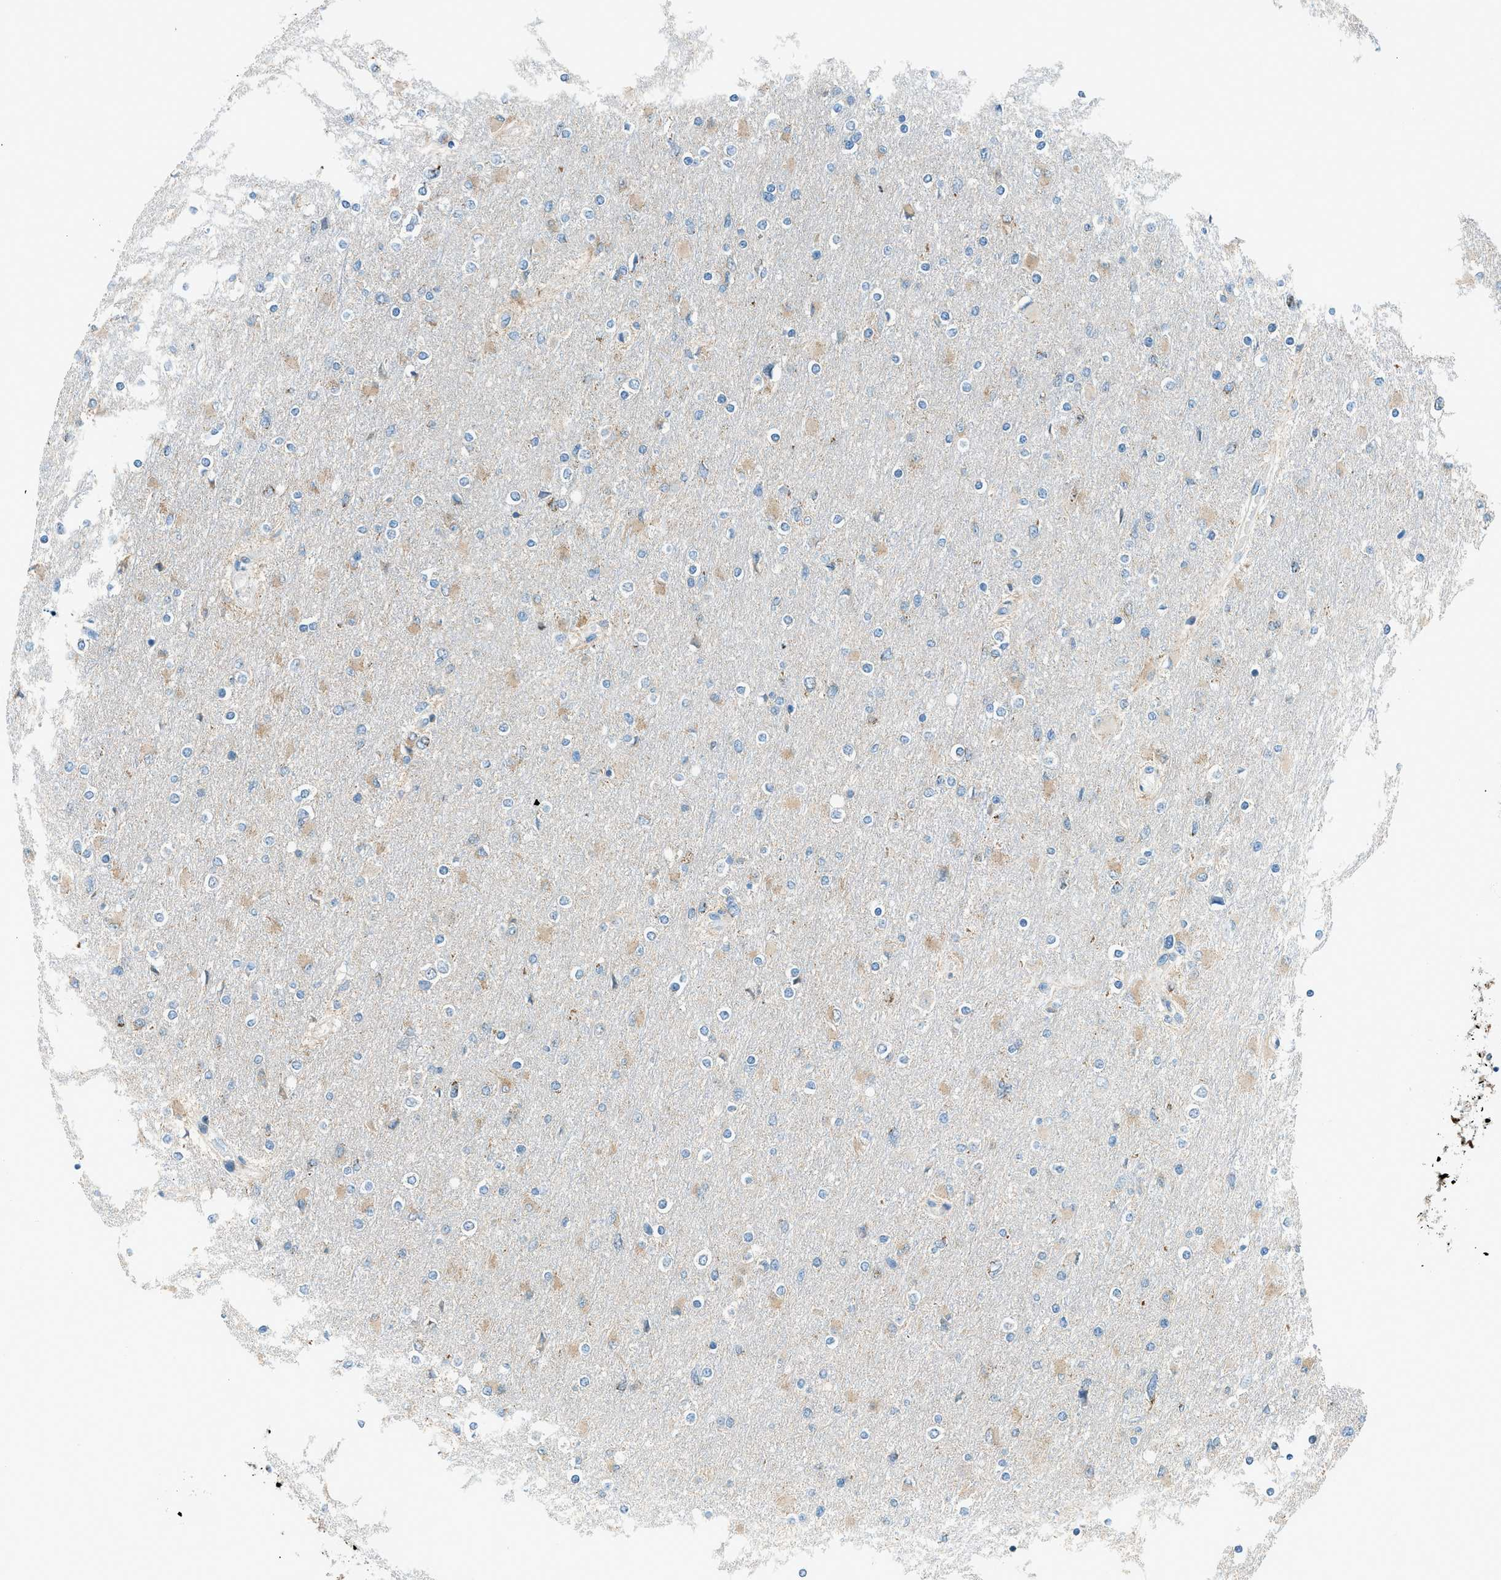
{"staining": {"intensity": "negative", "quantity": "none", "location": "none"}, "tissue": "glioma", "cell_type": "Tumor cells", "image_type": "cancer", "snomed": [{"axis": "morphology", "description": "Glioma, malignant, High grade"}, {"axis": "topography", "description": "Cerebral cortex"}], "caption": "An immunohistochemistry (IHC) micrograph of malignant glioma (high-grade) is shown. There is no staining in tumor cells of malignant glioma (high-grade).", "gene": "PIGG", "patient": {"sex": "female", "age": 36}}